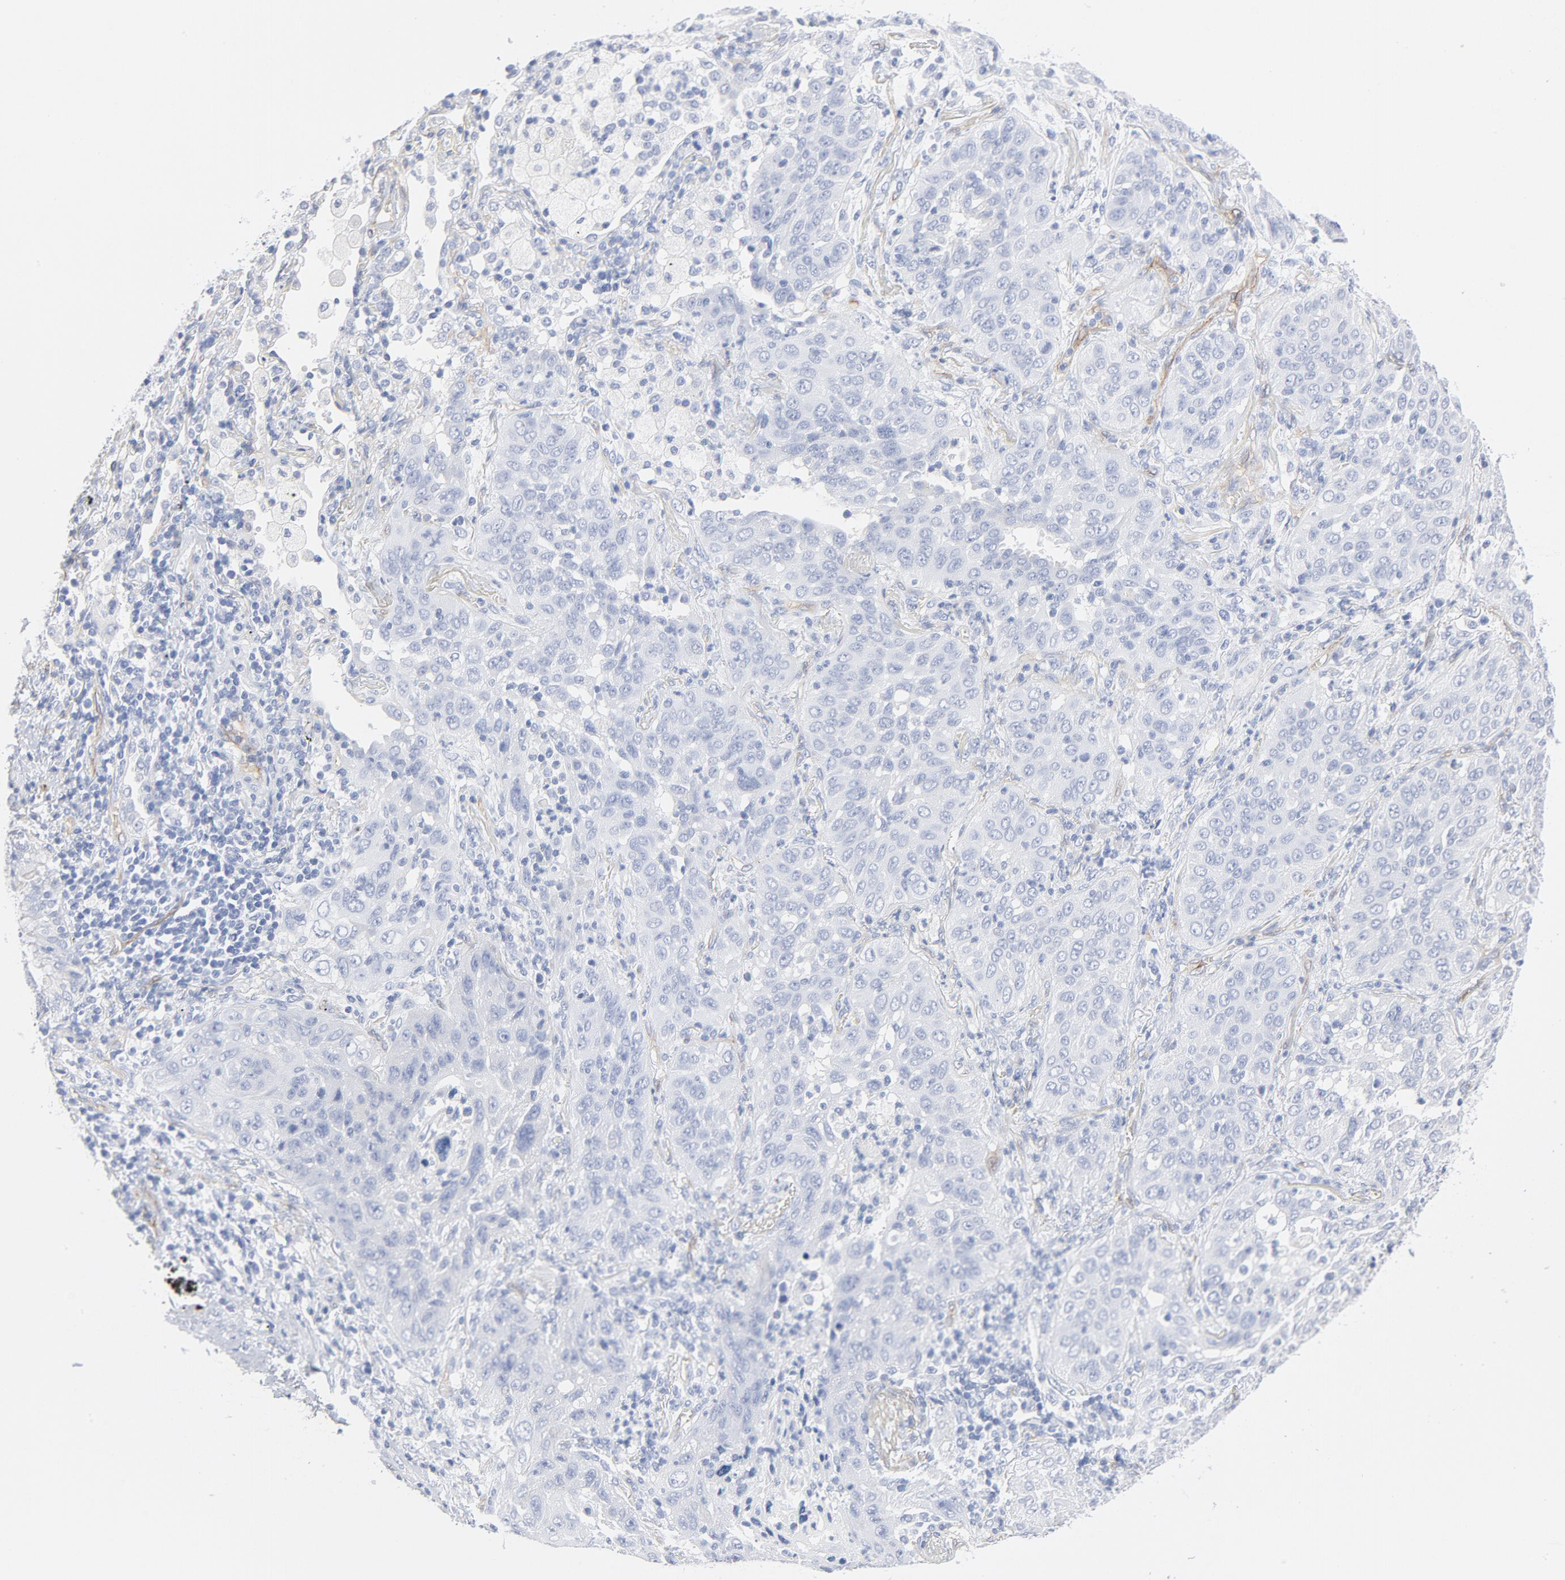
{"staining": {"intensity": "negative", "quantity": "none", "location": "none"}, "tissue": "lung cancer", "cell_type": "Tumor cells", "image_type": "cancer", "snomed": [{"axis": "morphology", "description": "Squamous cell carcinoma, NOS"}, {"axis": "topography", "description": "Lung"}], "caption": "This is an IHC histopathology image of lung cancer. There is no expression in tumor cells.", "gene": "SHANK3", "patient": {"sex": "female", "age": 67}}